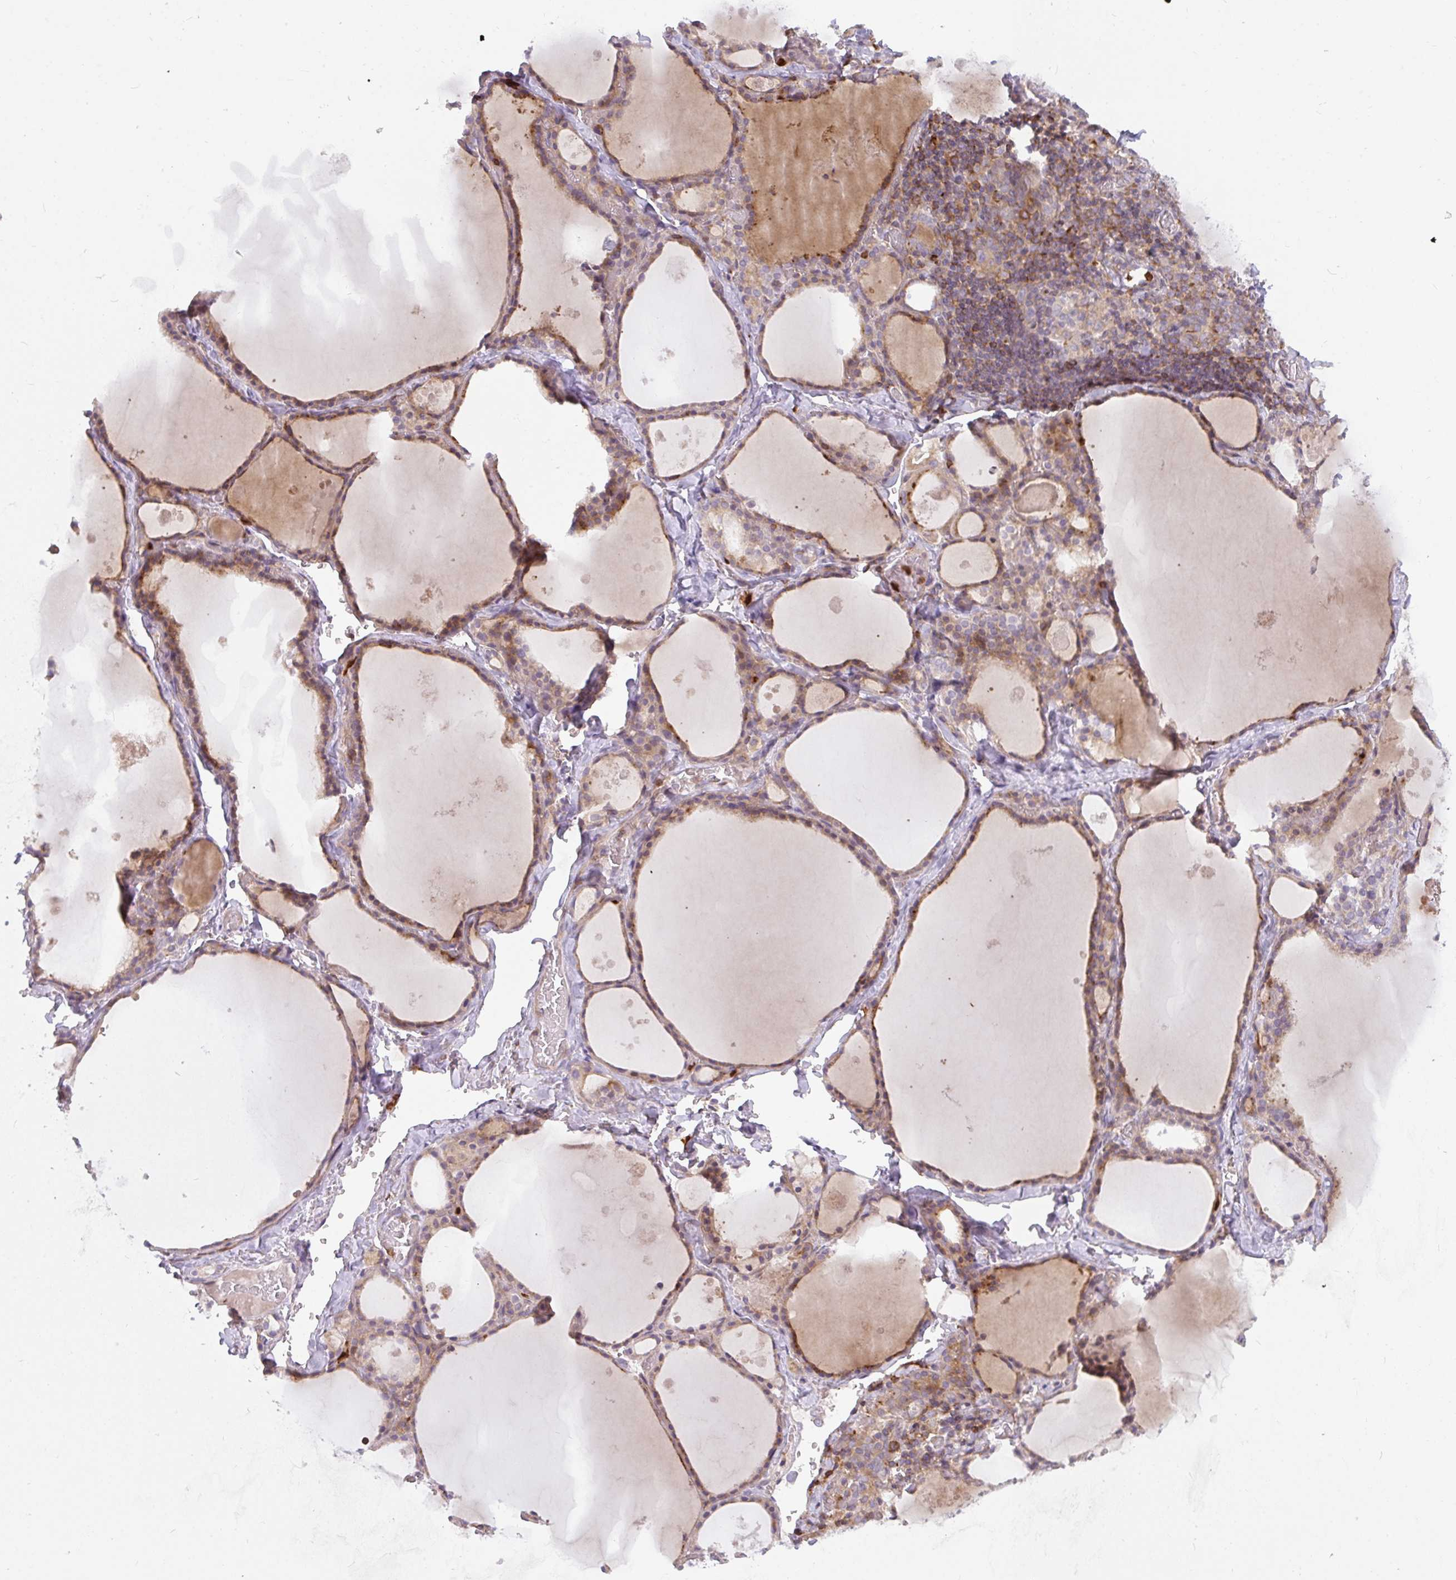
{"staining": {"intensity": "moderate", "quantity": ">75%", "location": "cytoplasmic/membranous"}, "tissue": "thyroid gland", "cell_type": "Glandular cells", "image_type": "normal", "snomed": [{"axis": "morphology", "description": "Normal tissue, NOS"}, {"axis": "topography", "description": "Thyroid gland"}], "caption": "Immunohistochemistry (DAB (3,3'-diaminobenzidine)) staining of benign human thyroid gland displays moderate cytoplasmic/membranous protein staining in about >75% of glandular cells.", "gene": "CSF3R", "patient": {"sex": "male", "age": 56}}